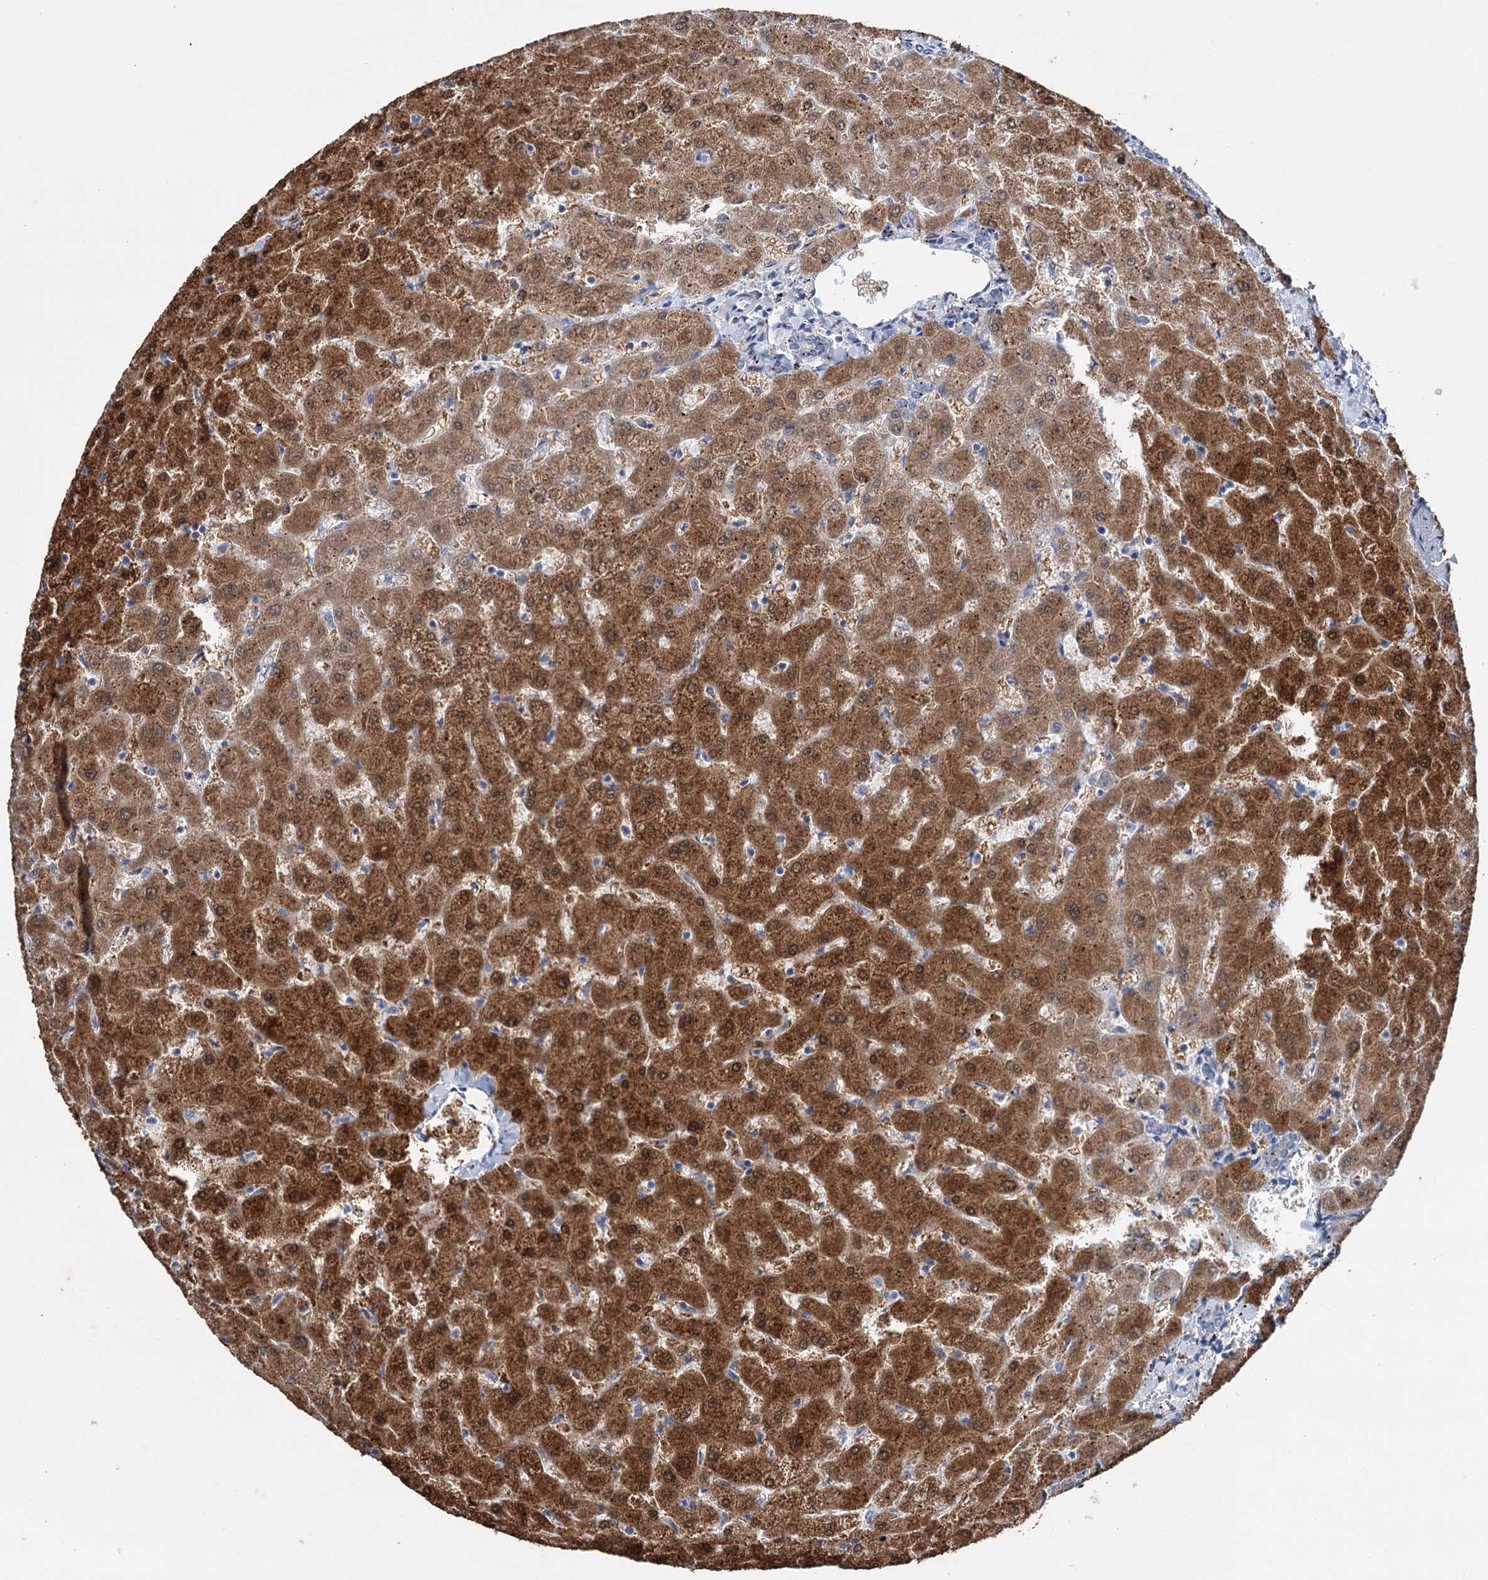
{"staining": {"intensity": "negative", "quantity": "none", "location": "none"}, "tissue": "liver", "cell_type": "Cholangiocytes", "image_type": "normal", "snomed": [{"axis": "morphology", "description": "Normal tissue, NOS"}, {"axis": "topography", "description": "Liver"}], "caption": "Immunohistochemistry of normal human liver displays no expression in cholangiocytes.", "gene": "LYZL4", "patient": {"sex": "female", "age": 63}}